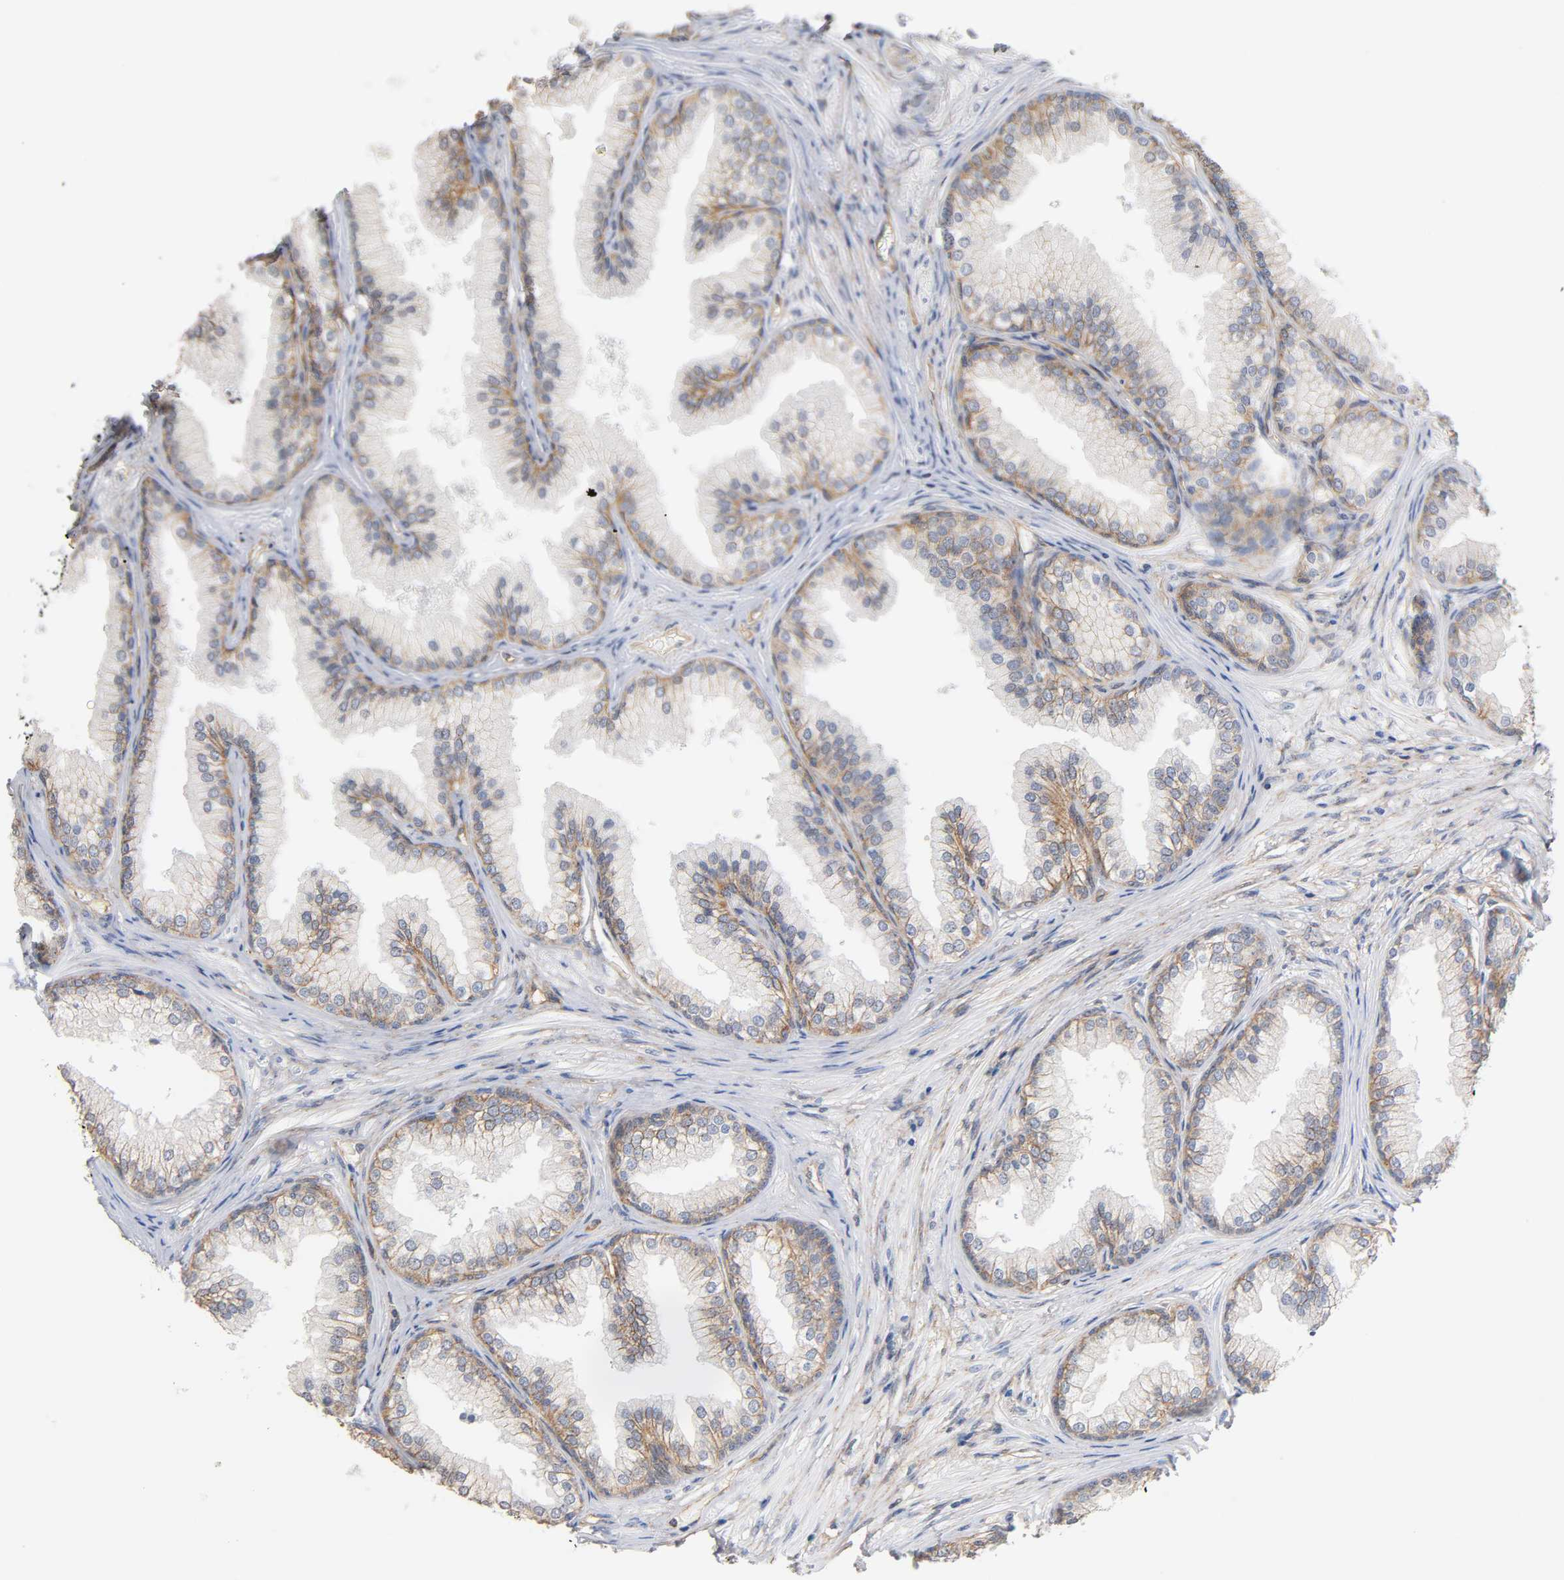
{"staining": {"intensity": "weak", "quantity": "25%-75%", "location": "cytoplasmic/membranous"}, "tissue": "prostate", "cell_type": "Glandular cells", "image_type": "normal", "snomed": [{"axis": "morphology", "description": "Normal tissue, NOS"}, {"axis": "topography", "description": "Prostate"}], "caption": "Brown immunohistochemical staining in benign prostate exhibits weak cytoplasmic/membranous positivity in about 25%-75% of glandular cells.", "gene": "SPTAN1", "patient": {"sex": "male", "age": 76}}